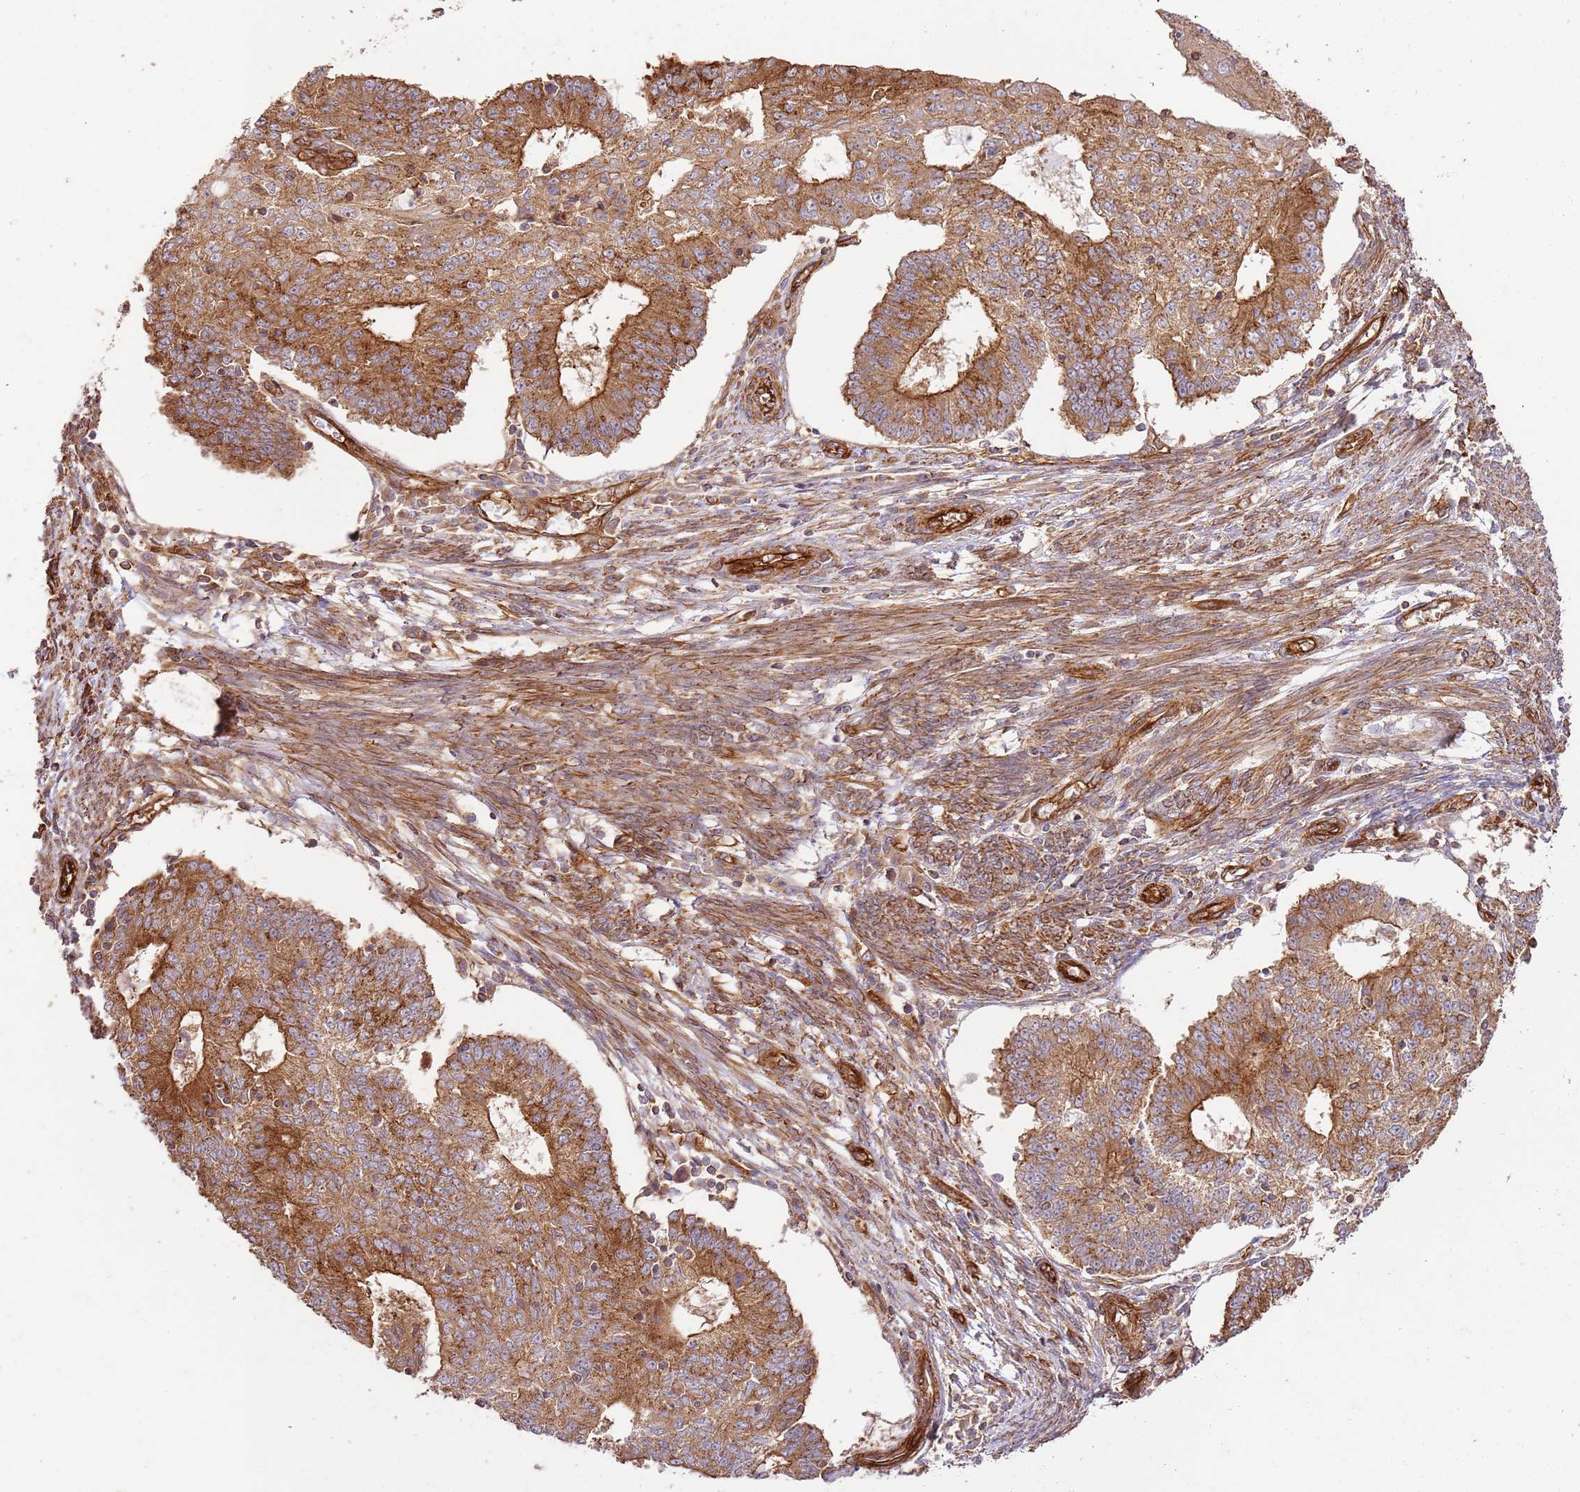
{"staining": {"intensity": "strong", "quantity": ">75%", "location": "cytoplasmic/membranous"}, "tissue": "endometrial cancer", "cell_type": "Tumor cells", "image_type": "cancer", "snomed": [{"axis": "morphology", "description": "Adenocarcinoma, NOS"}, {"axis": "topography", "description": "Endometrium"}], "caption": "Immunohistochemical staining of endometrial adenocarcinoma exhibits high levels of strong cytoplasmic/membranous staining in about >75% of tumor cells.", "gene": "ZBTB39", "patient": {"sex": "female", "age": 56}}